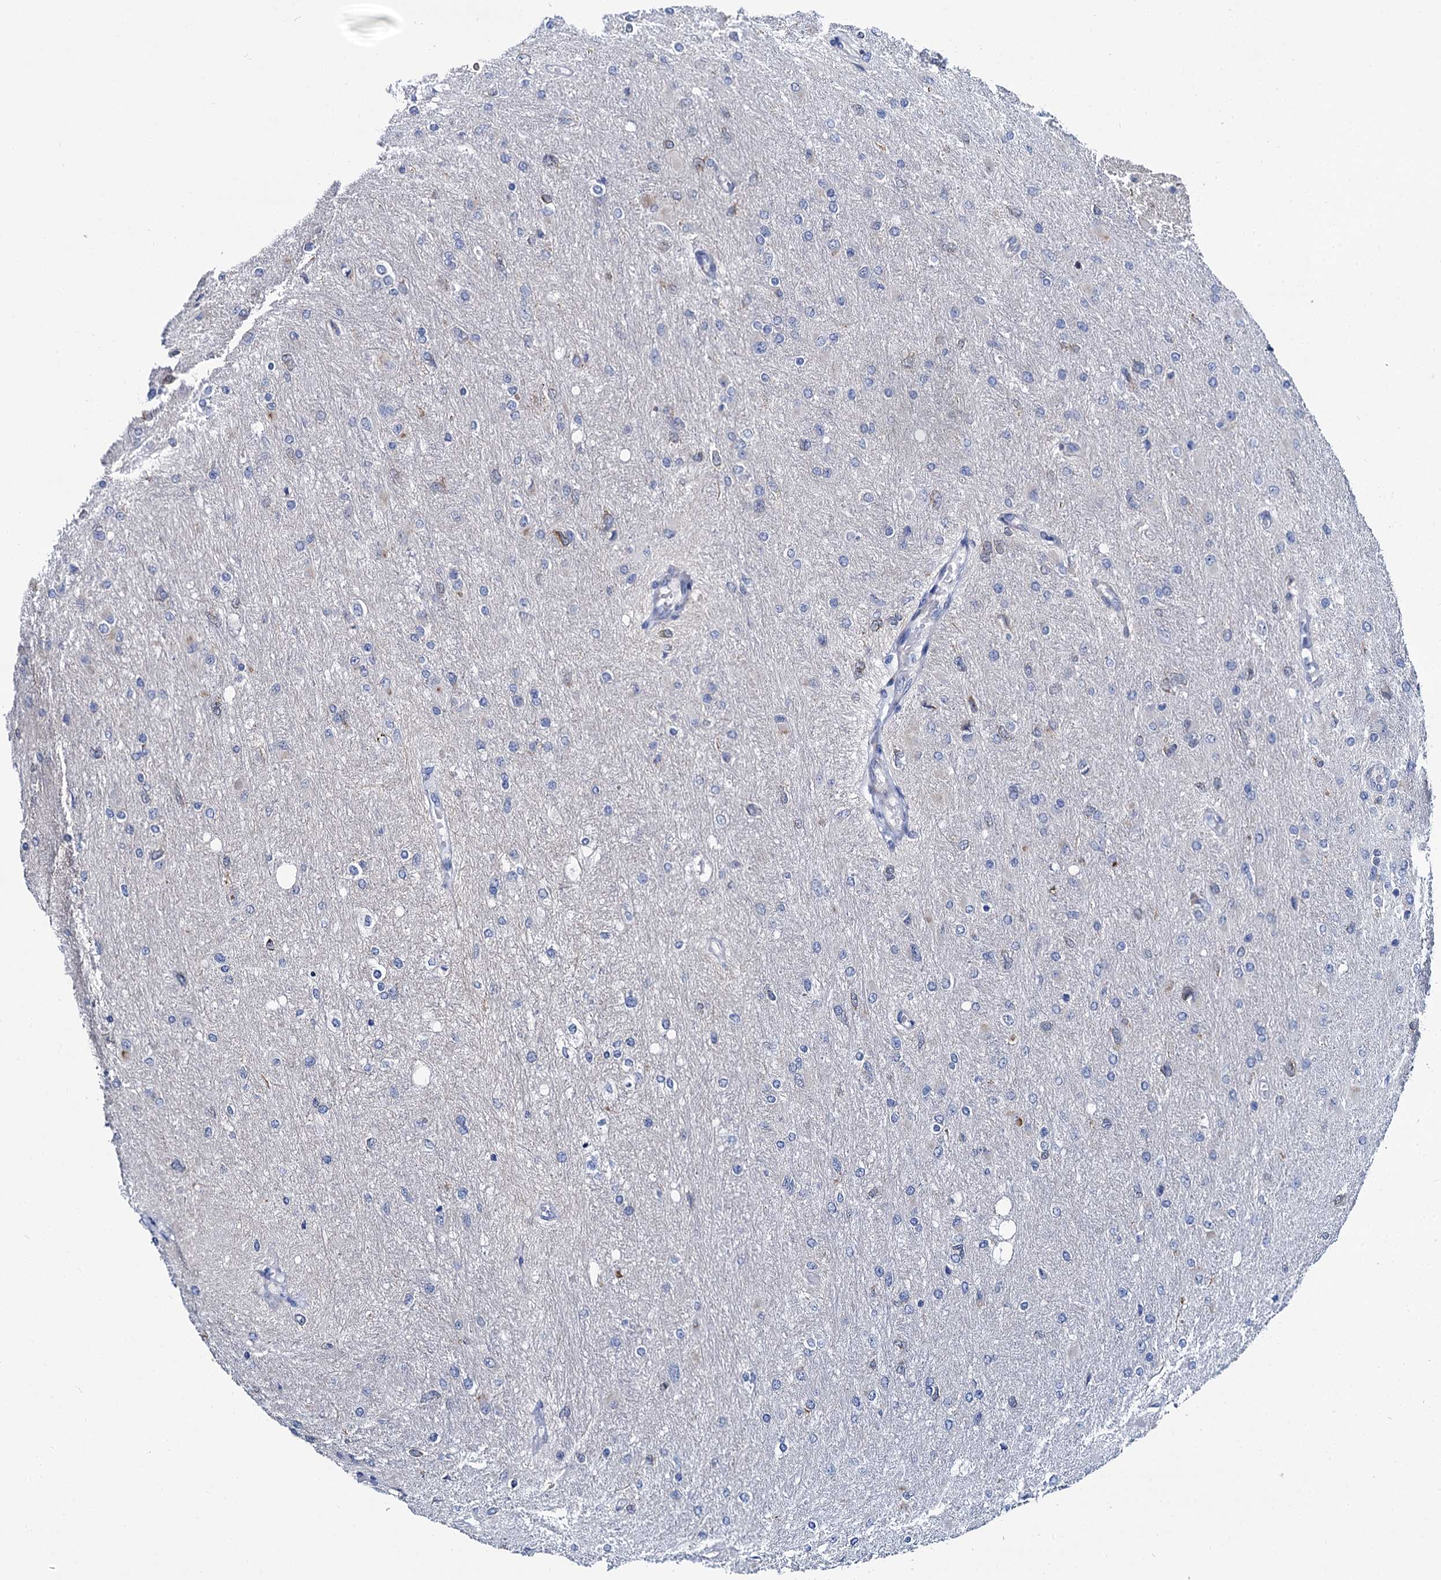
{"staining": {"intensity": "negative", "quantity": "none", "location": "none"}, "tissue": "glioma", "cell_type": "Tumor cells", "image_type": "cancer", "snomed": [{"axis": "morphology", "description": "Glioma, malignant, High grade"}, {"axis": "topography", "description": "Cerebral cortex"}], "caption": "Histopathology image shows no protein positivity in tumor cells of glioma tissue.", "gene": "MIOX", "patient": {"sex": "female", "age": 36}}